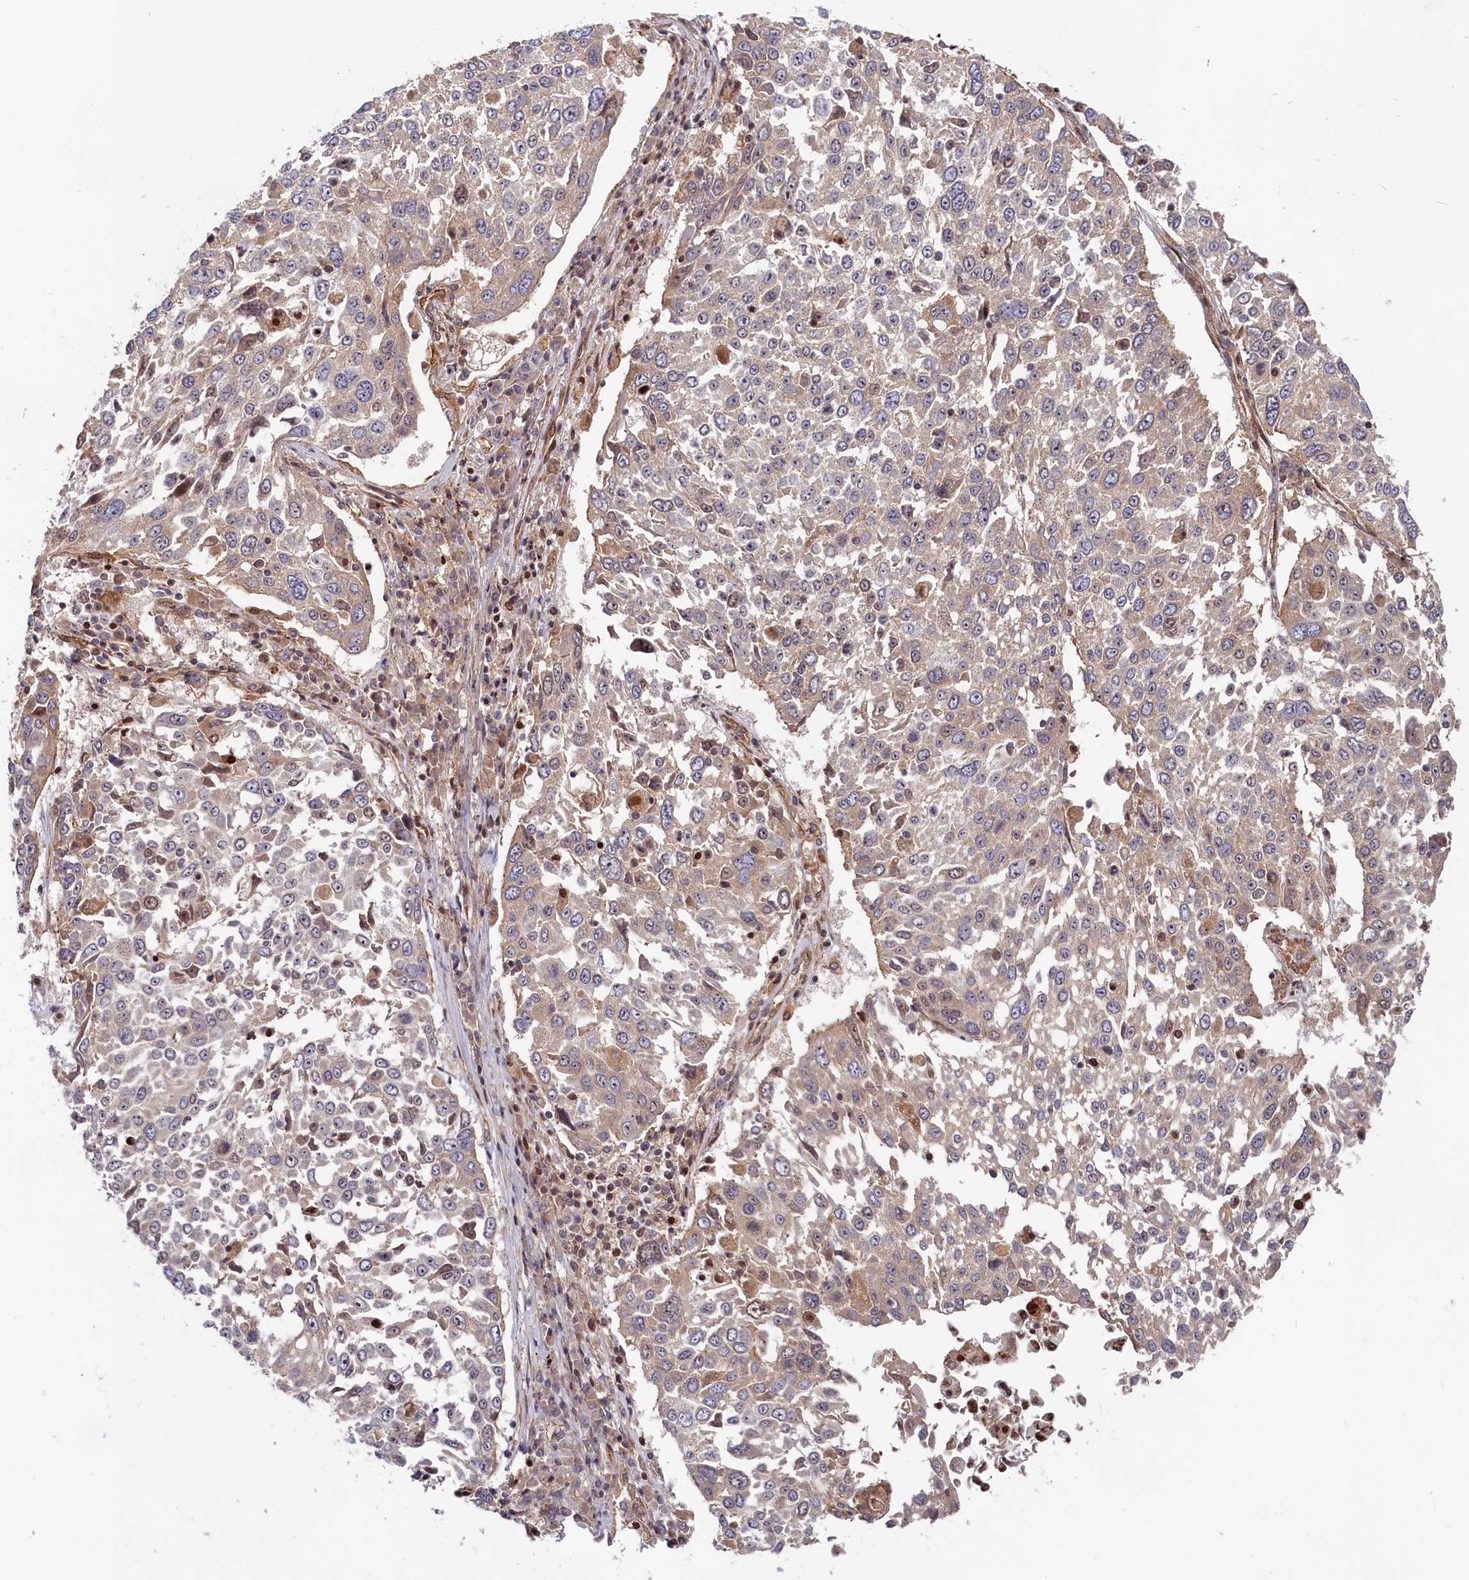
{"staining": {"intensity": "negative", "quantity": "none", "location": "none"}, "tissue": "lung cancer", "cell_type": "Tumor cells", "image_type": "cancer", "snomed": [{"axis": "morphology", "description": "Squamous cell carcinoma, NOS"}, {"axis": "topography", "description": "Lung"}], "caption": "Immunohistochemistry (IHC) image of squamous cell carcinoma (lung) stained for a protein (brown), which displays no expression in tumor cells. (DAB (3,3'-diaminobenzidine) immunohistochemistry visualized using brightfield microscopy, high magnification).", "gene": "CEP44", "patient": {"sex": "male", "age": 65}}